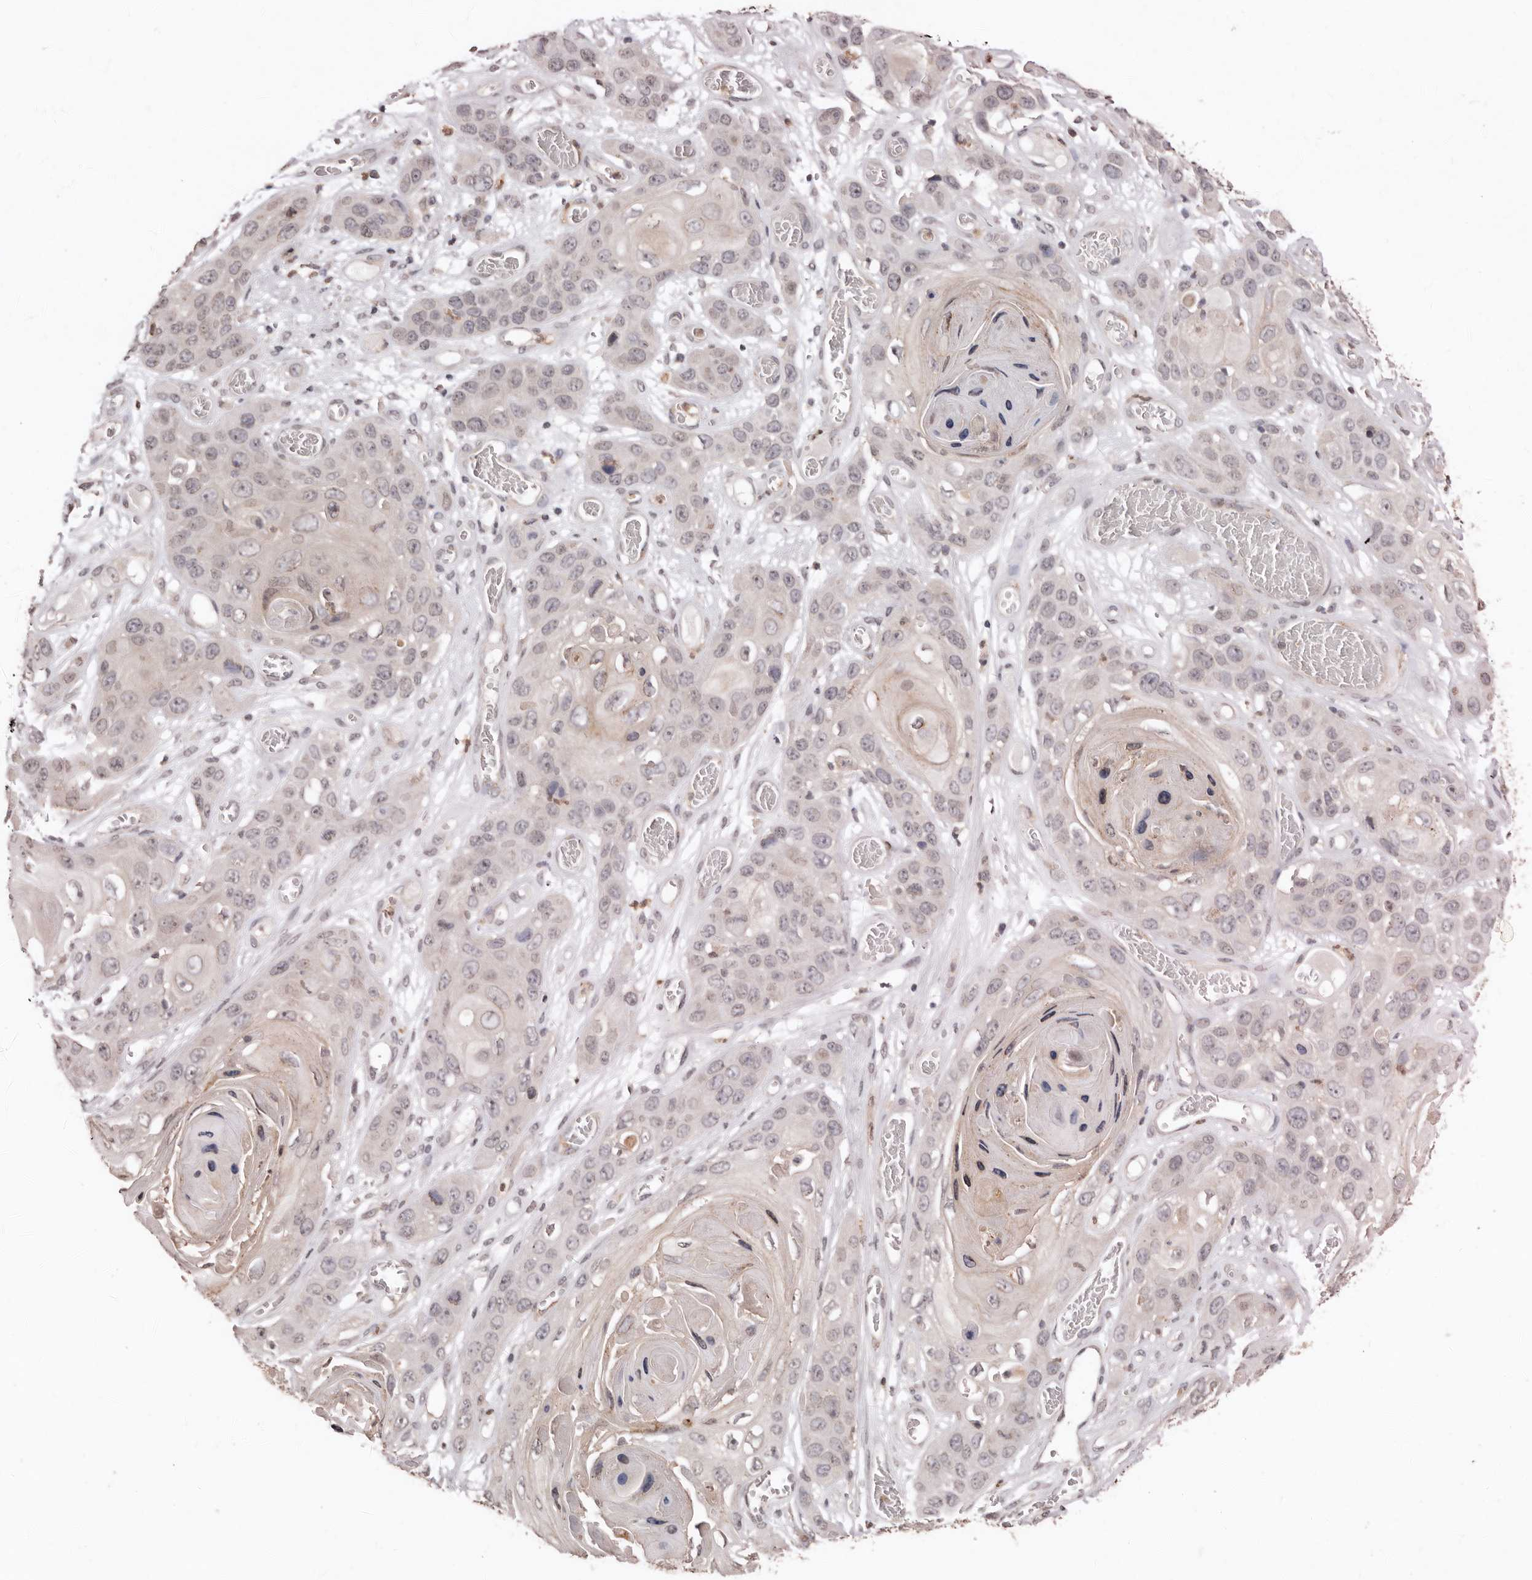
{"staining": {"intensity": "negative", "quantity": "none", "location": "none"}, "tissue": "skin cancer", "cell_type": "Tumor cells", "image_type": "cancer", "snomed": [{"axis": "morphology", "description": "Squamous cell carcinoma, NOS"}, {"axis": "topography", "description": "Skin"}], "caption": "The micrograph exhibits no significant expression in tumor cells of squamous cell carcinoma (skin).", "gene": "SULT1E1", "patient": {"sex": "male", "age": 55}}